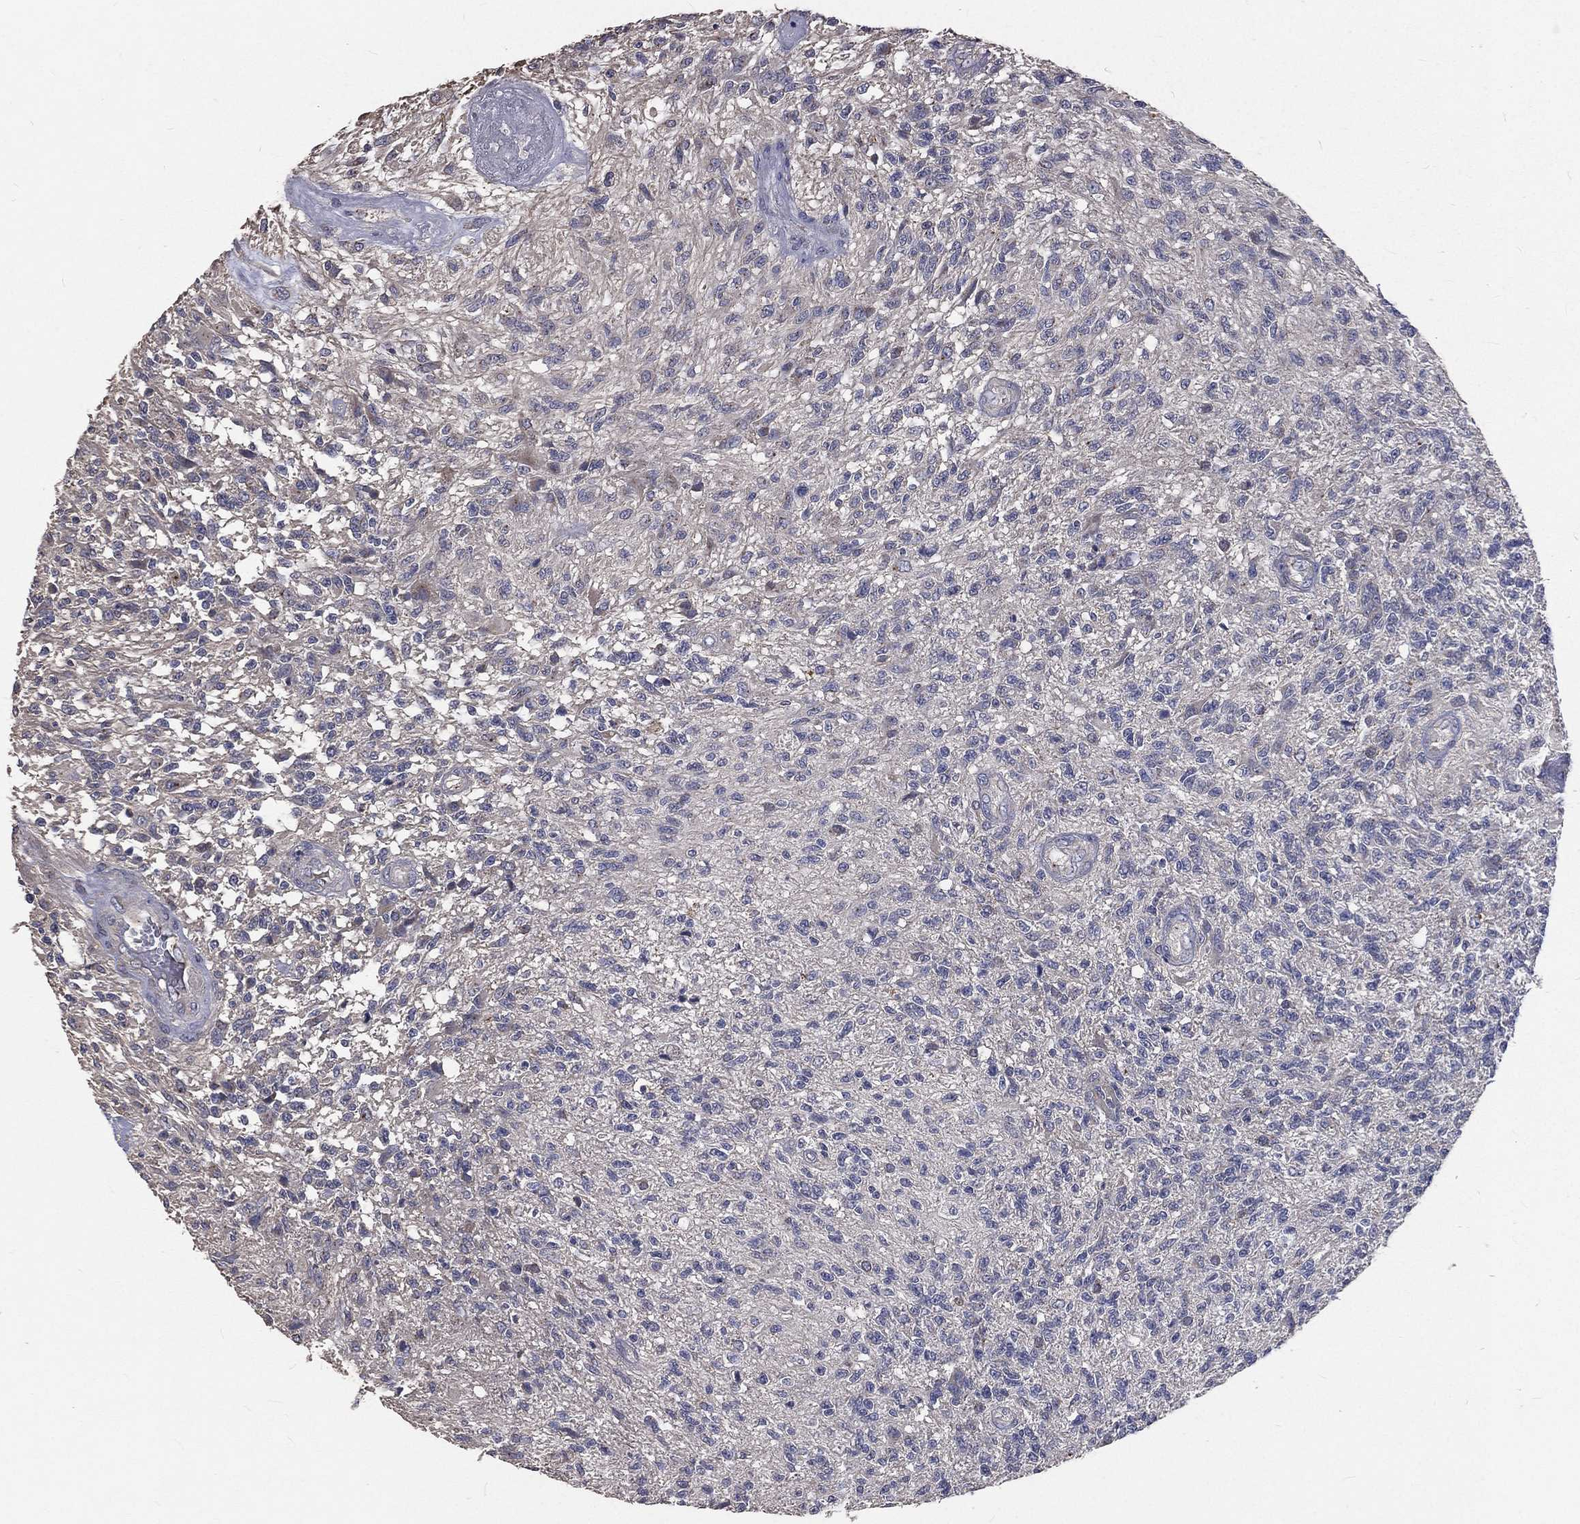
{"staining": {"intensity": "negative", "quantity": "none", "location": "none"}, "tissue": "glioma", "cell_type": "Tumor cells", "image_type": "cancer", "snomed": [{"axis": "morphology", "description": "Glioma, malignant, High grade"}, {"axis": "topography", "description": "Brain"}], "caption": "The micrograph reveals no staining of tumor cells in glioma.", "gene": "CROCC", "patient": {"sex": "male", "age": 56}}